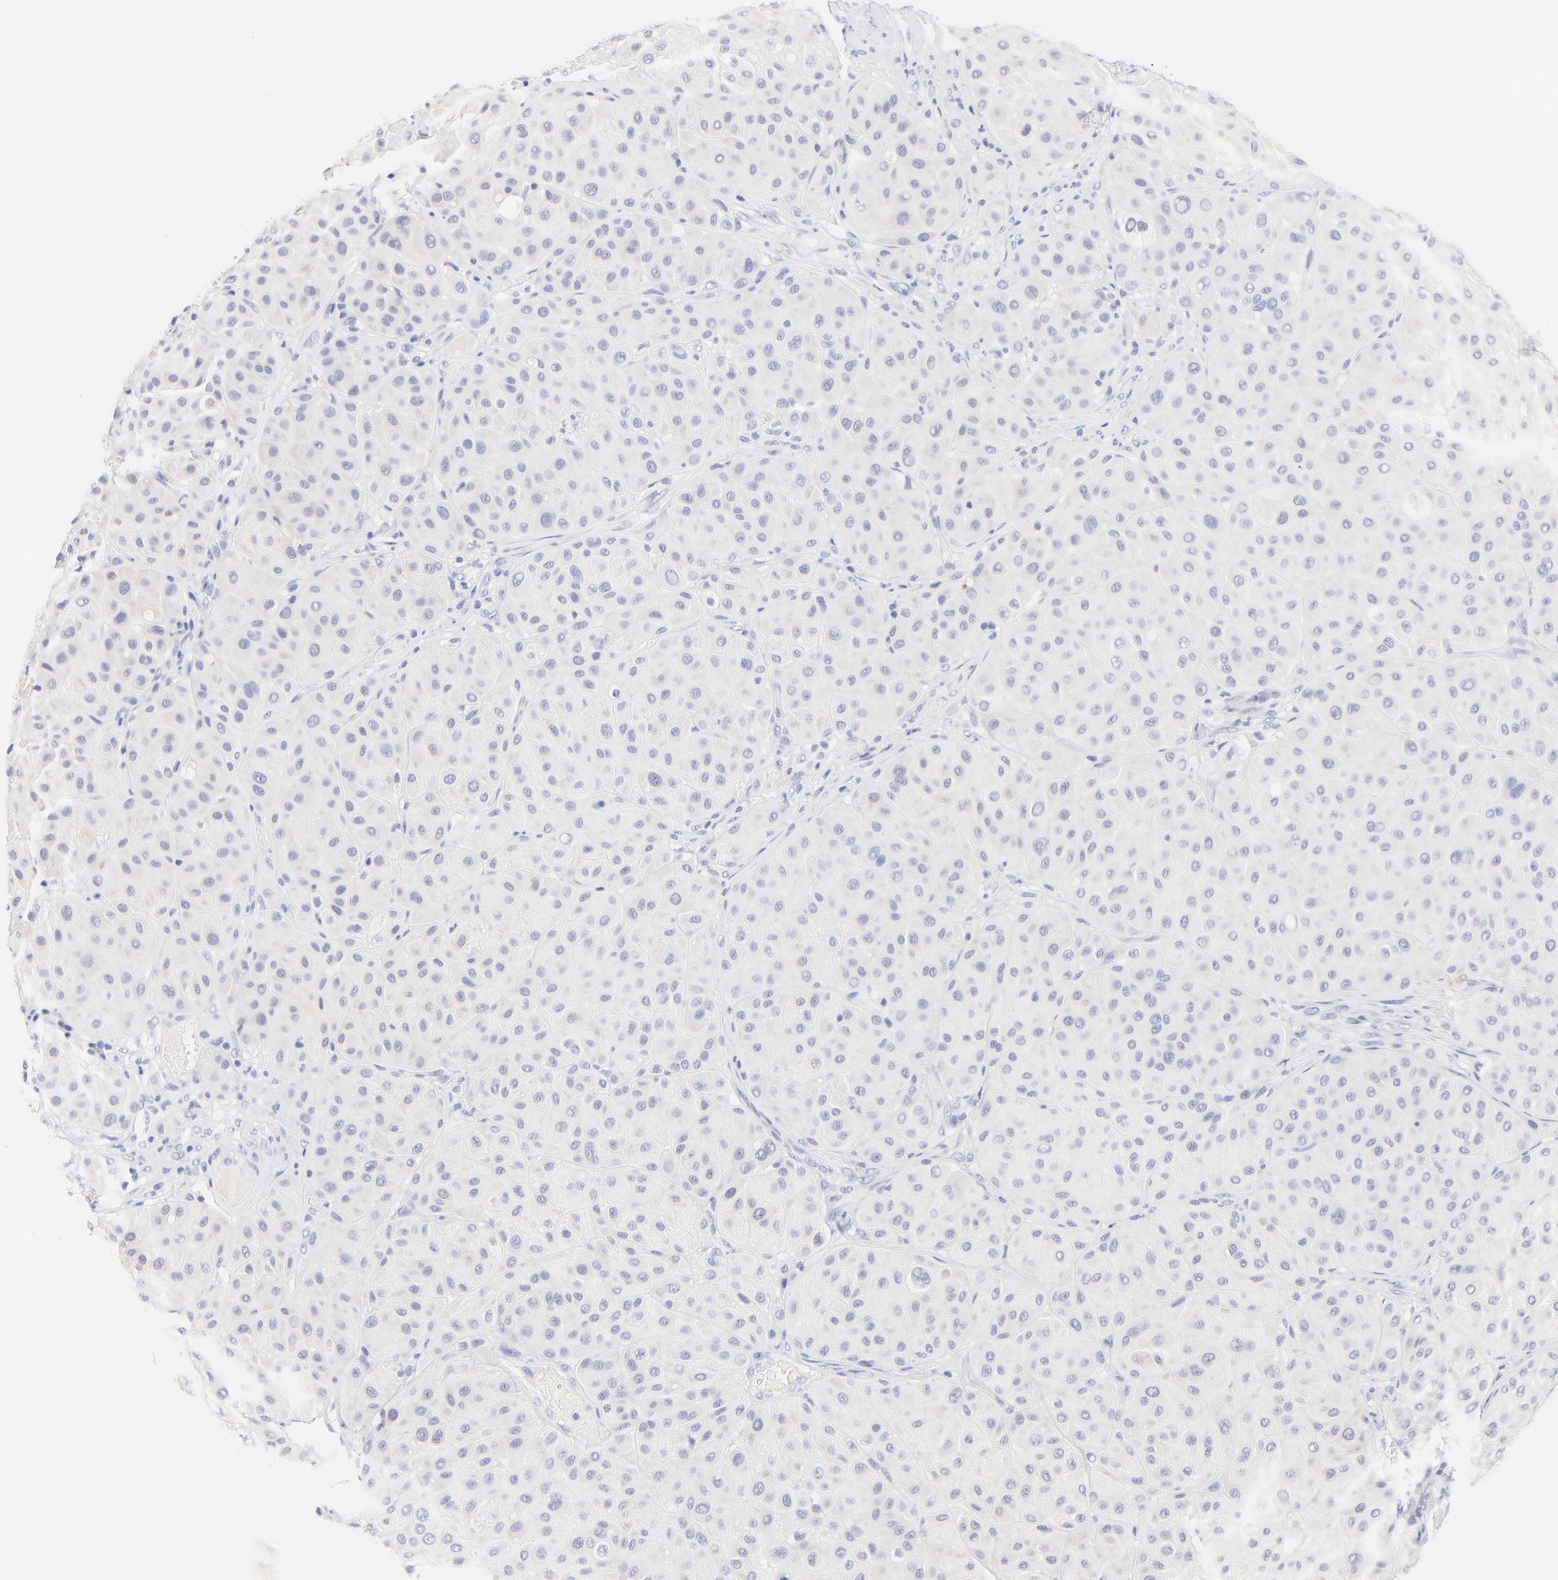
{"staining": {"intensity": "negative", "quantity": "none", "location": "none"}, "tissue": "melanoma", "cell_type": "Tumor cells", "image_type": "cancer", "snomed": [{"axis": "morphology", "description": "Normal tissue, NOS"}, {"axis": "morphology", "description": "Malignant melanoma, Metastatic site"}, {"axis": "topography", "description": "Skin"}], "caption": "Tumor cells show no significant protein expression in malignant melanoma (metastatic site).", "gene": "RAB3A", "patient": {"sex": "male", "age": 41}}